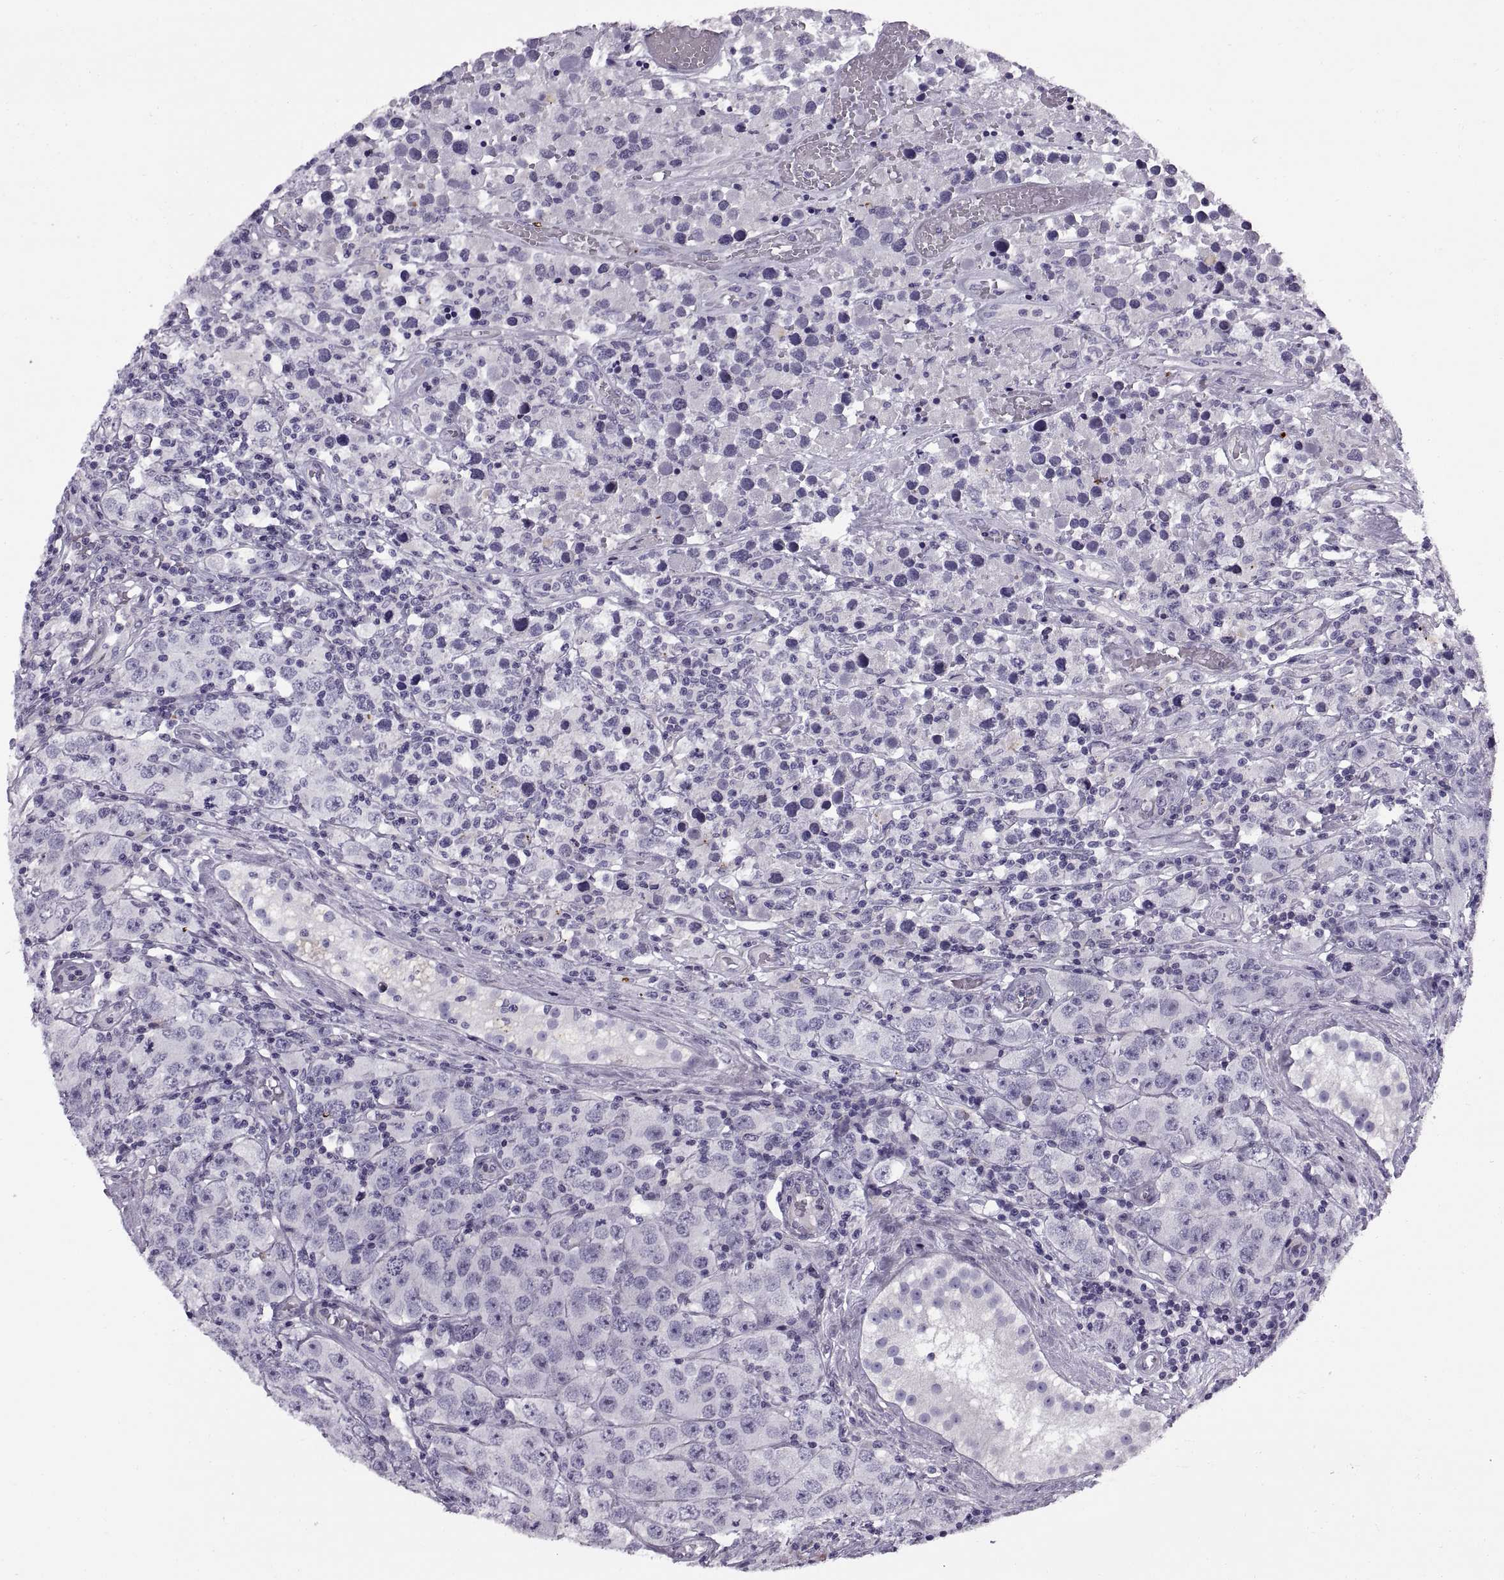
{"staining": {"intensity": "negative", "quantity": "none", "location": "none"}, "tissue": "testis cancer", "cell_type": "Tumor cells", "image_type": "cancer", "snomed": [{"axis": "morphology", "description": "Seminoma, NOS"}, {"axis": "topography", "description": "Testis"}], "caption": "Testis cancer was stained to show a protein in brown. There is no significant staining in tumor cells.", "gene": "CALCR", "patient": {"sex": "male", "age": 52}}